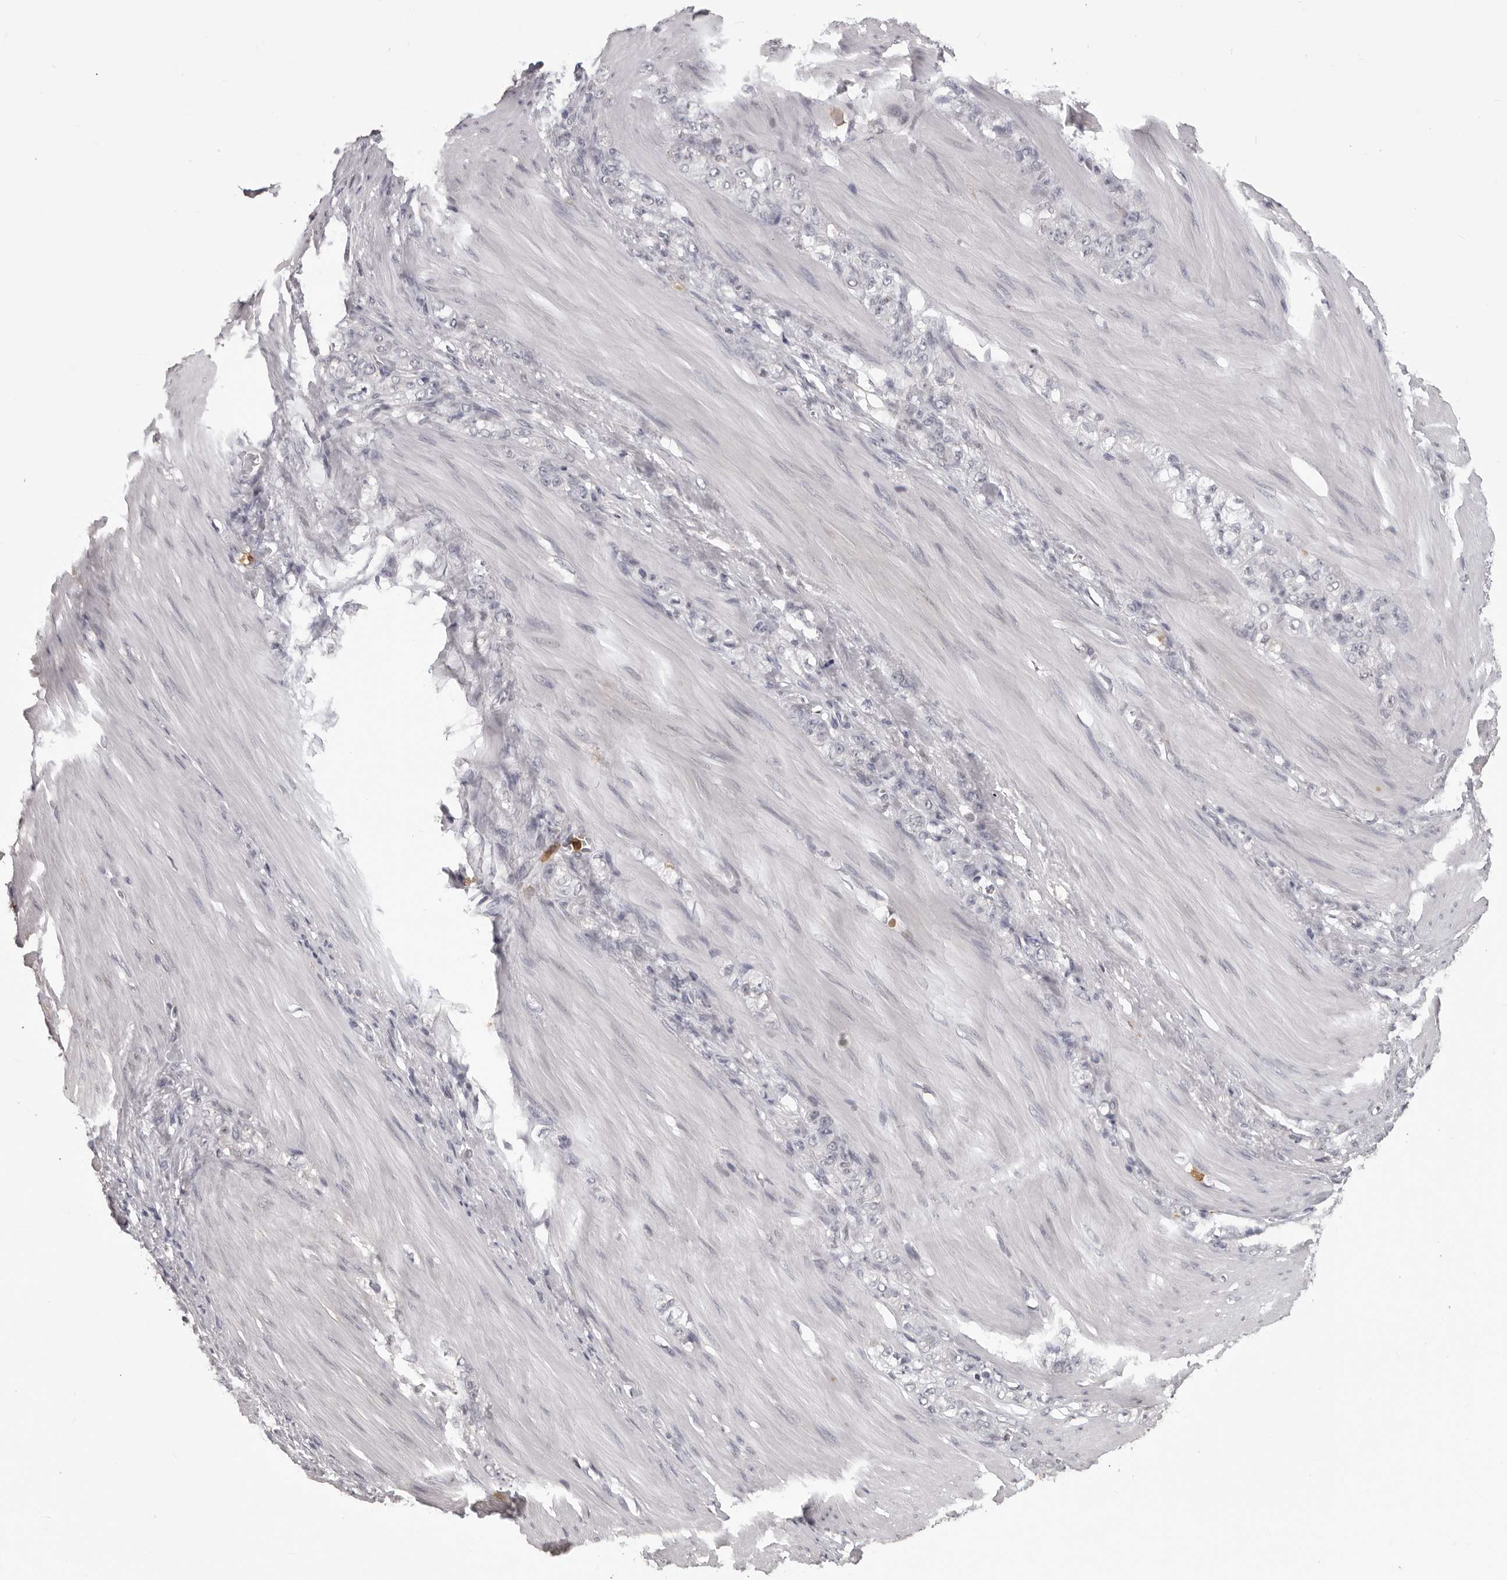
{"staining": {"intensity": "negative", "quantity": "none", "location": "none"}, "tissue": "stomach cancer", "cell_type": "Tumor cells", "image_type": "cancer", "snomed": [{"axis": "morphology", "description": "Normal tissue, NOS"}, {"axis": "morphology", "description": "Adenocarcinoma, NOS"}, {"axis": "topography", "description": "Stomach"}], "caption": "Immunohistochemical staining of human adenocarcinoma (stomach) shows no significant expression in tumor cells.", "gene": "IL31", "patient": {"sex": "male", "age": 82}}